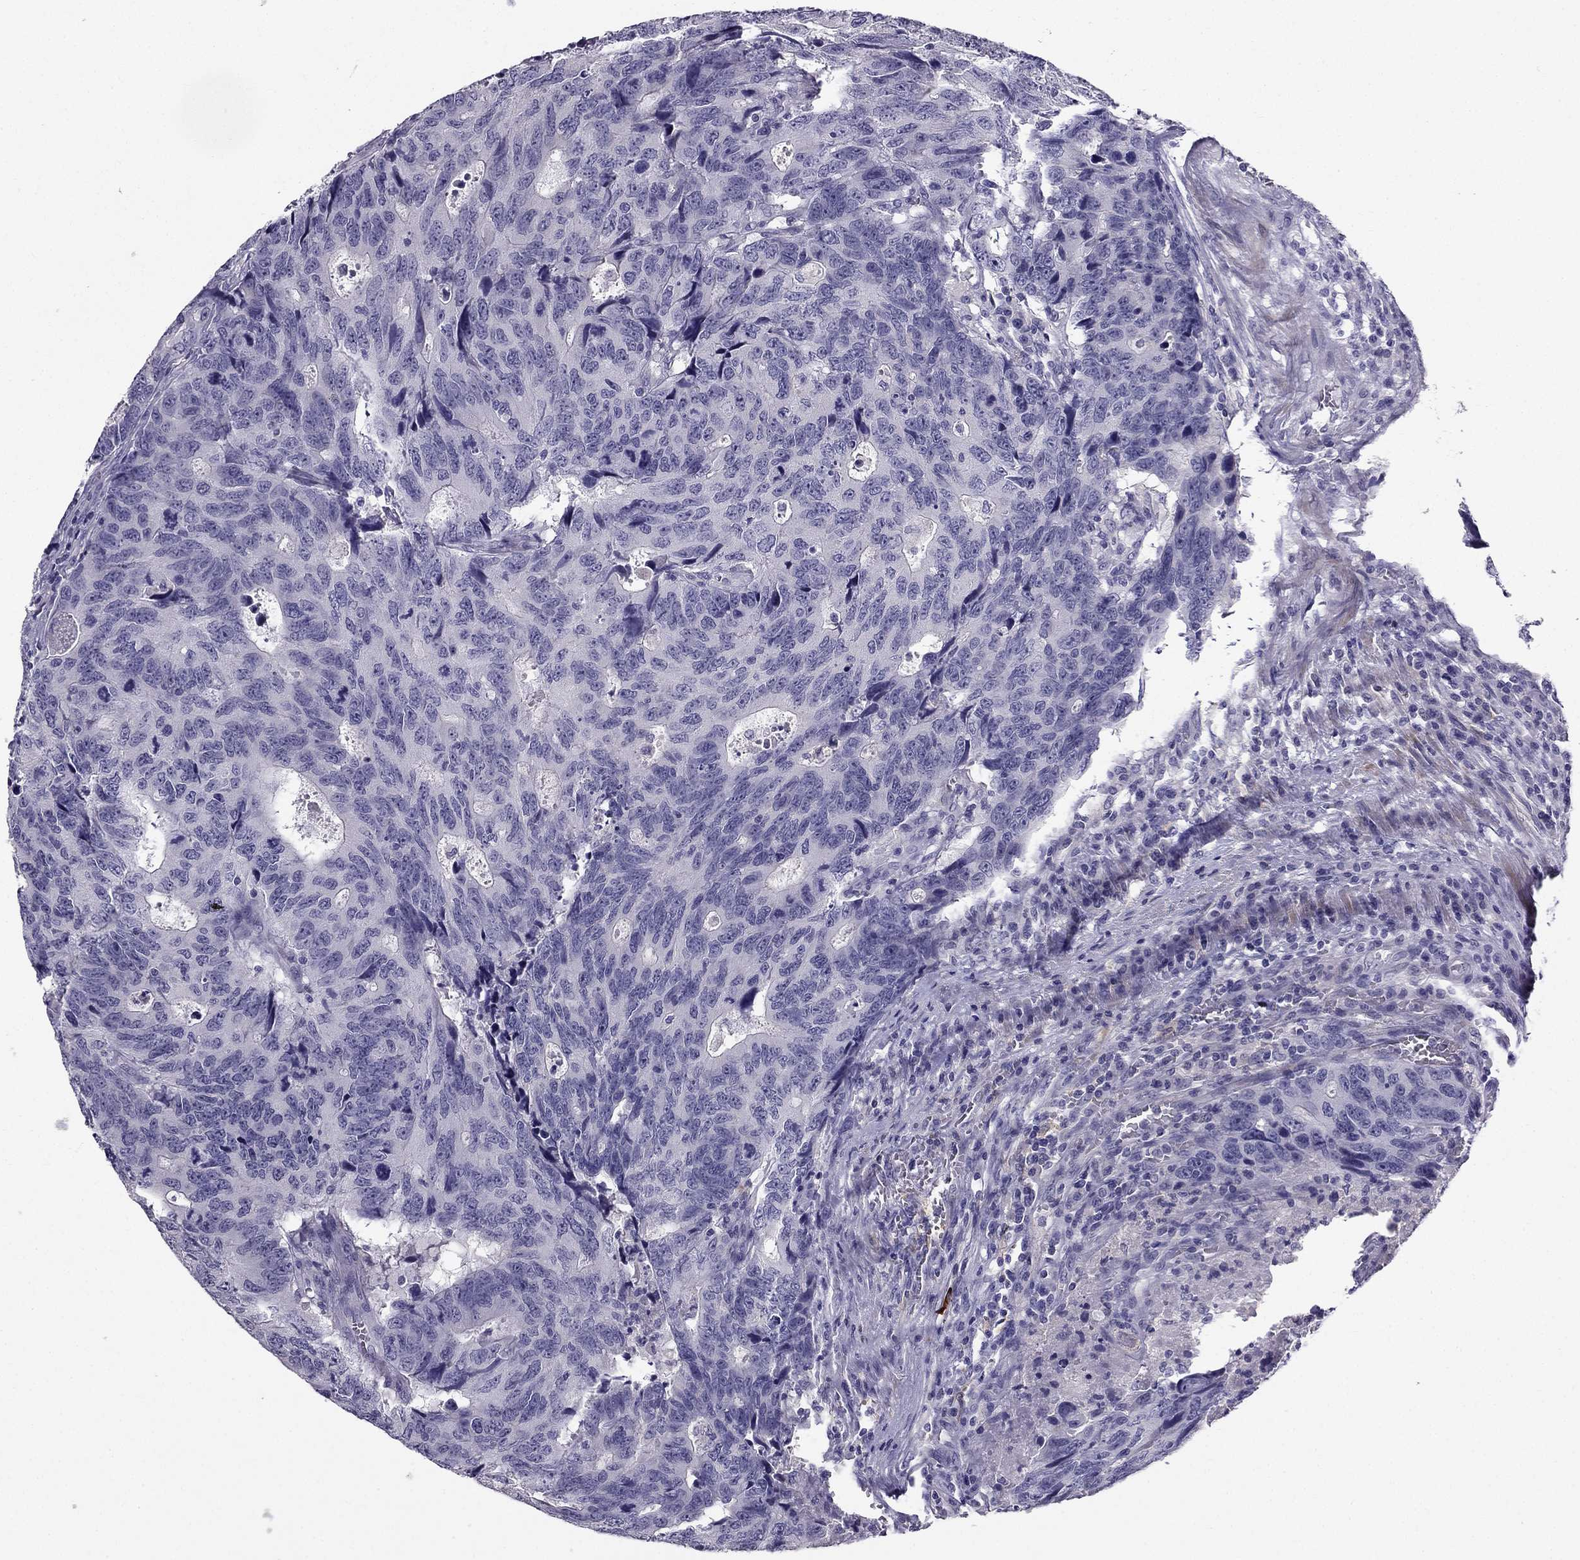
{"staining": {"intensity": "negative", "quantity": "none", "location": "none"}, "tissue": "colorectal cancer", "cell_type": "Tumor cells", "image_type": "cancer", "snomed": [{"axis": "morphology", "description": "Adenocarcinoma, NOS"}, {"axis": "topography", "description": "Colon"}], "caption": "The immunohistochemistry micrograph has no significant expression in tumor cells of colorectal adenocarcinoma tissue. (Brightfield microscopy of DAB (3,3'-diaminobenzidine) immunohistochemistry at high magnification).", "gene": "LMTK3", "patient": {"sex": "female", "age": 77}}